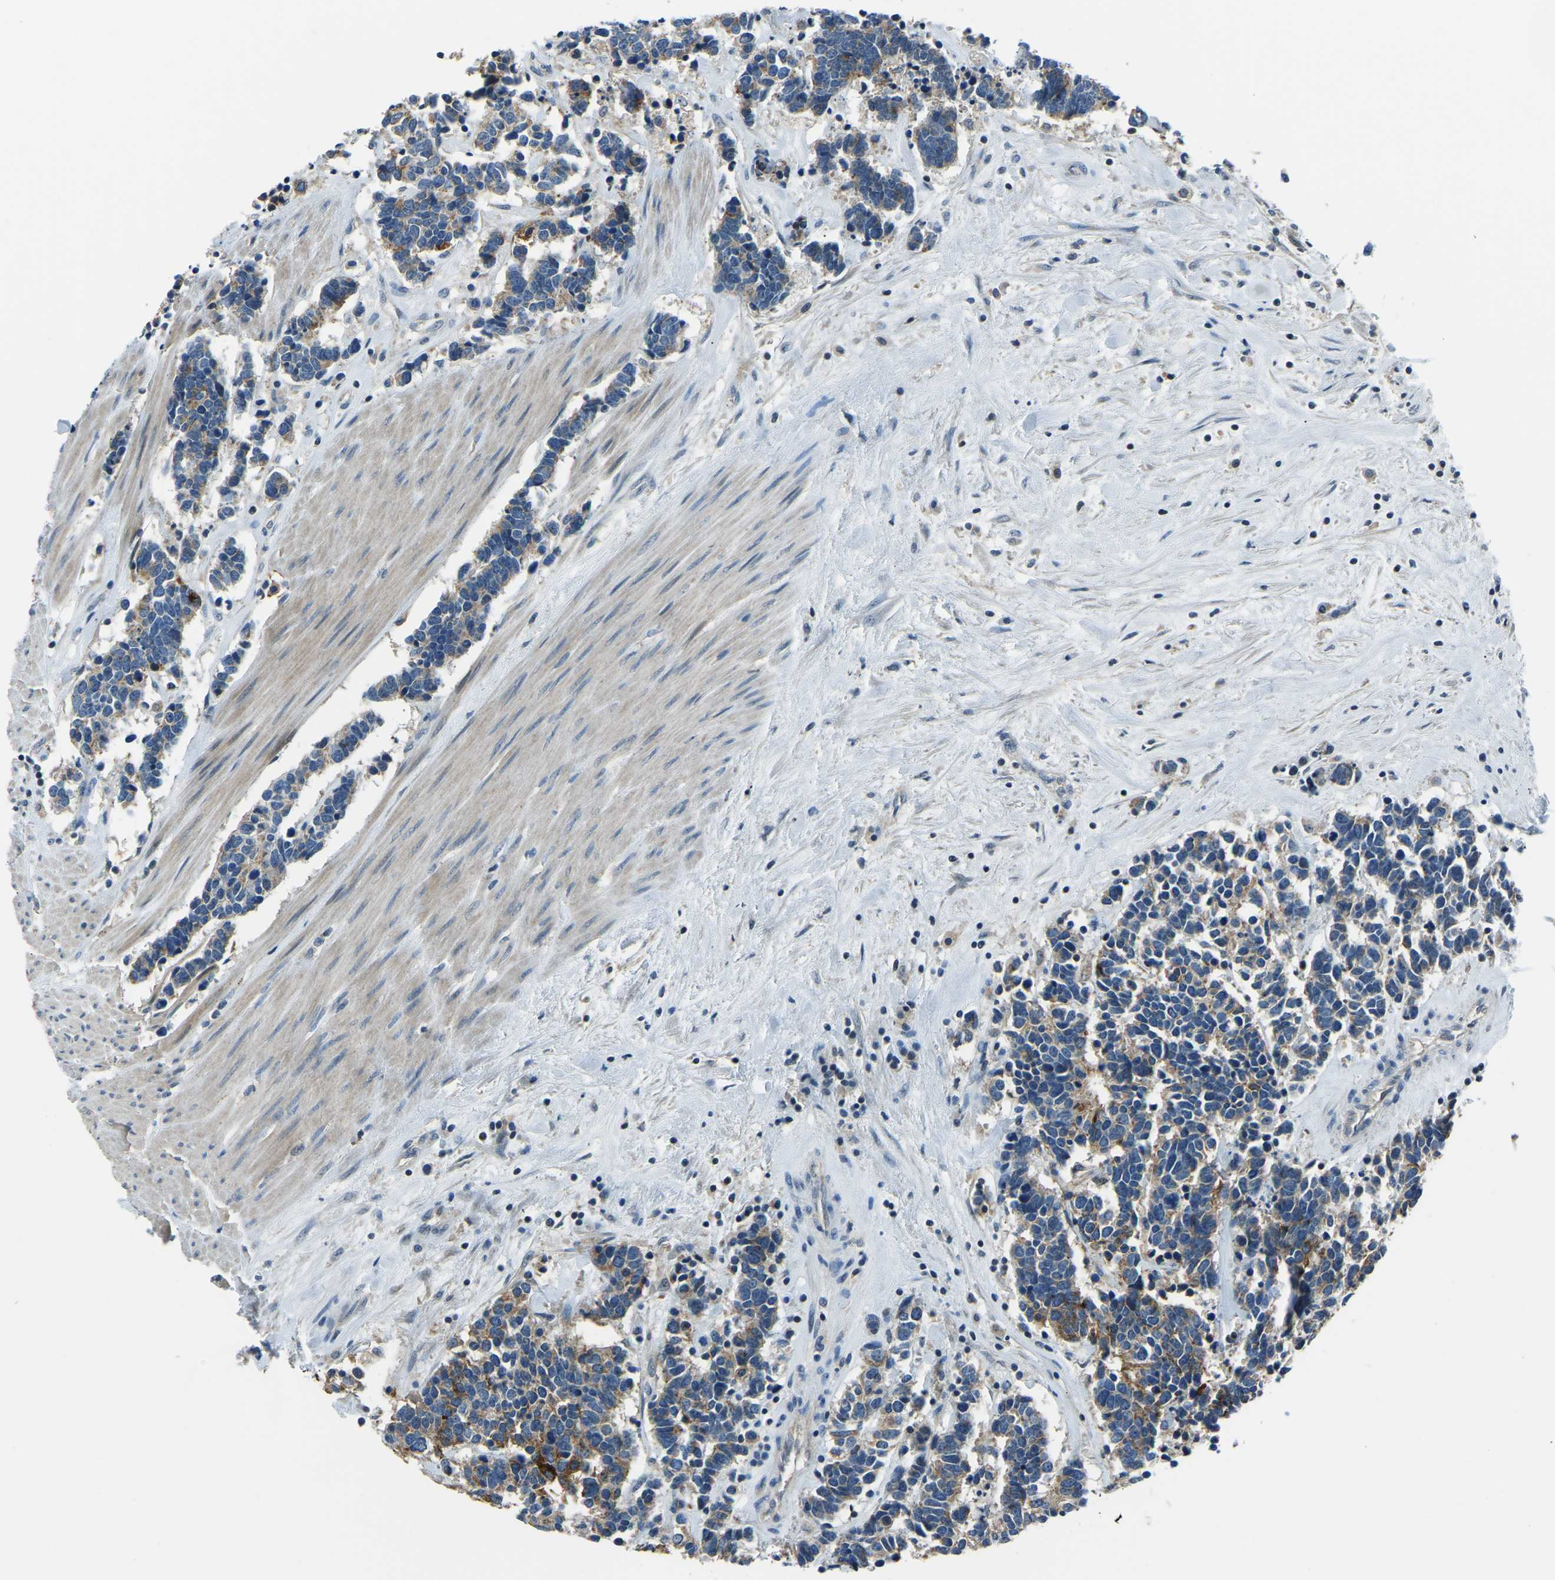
{"staining": {"intensity": "moderate", "quantity": "25%-75%", "location": "cytoplasmic/membranous"}, "tissue": "carcinoid", "cell_type": "Tumor cells", "image_type": "cancer", "snomed": [{"axis": "morphology", "description": "Carcinoma, NOS"}, {"axis": "morphology", "description": "Carcinoid, malignant, NOS"}, {"axis": "topography", "description": "Urinary bladder"}], "caption": "Approximately 25%-75% of tumor cells in human carcinoid exhibit moderate cytoplasmic/membranous protein positivity as visualized by brown immunohistochemical staining.", "gene": "RRP1", "patient": {"sex": "male", "age": 57}}